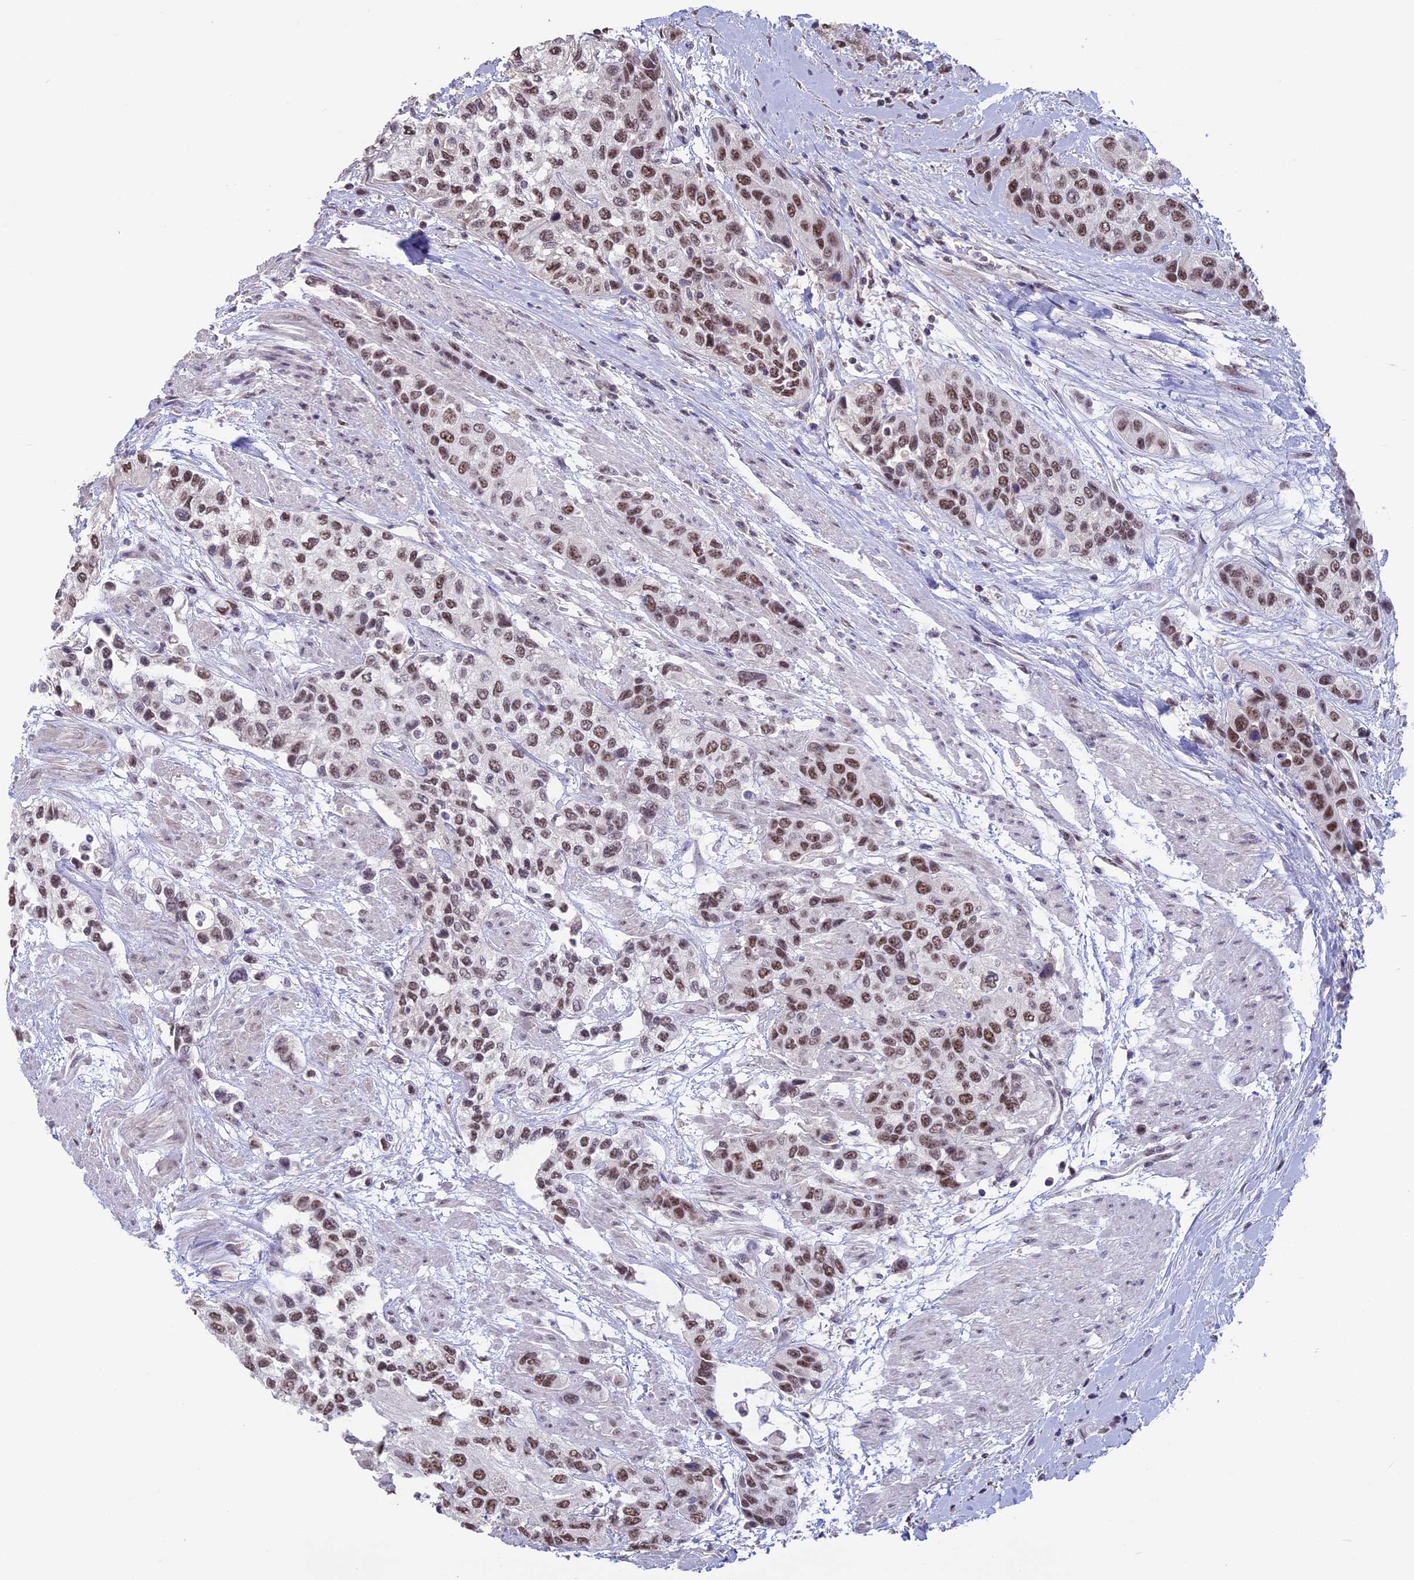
{"staining": {"intensity": "moderate", "quantity": ">75%", "location": "nuclear"}, "tissue": "urothelial cancer", "cell_type": "Tumor cells", "image_type": "cancer", "snomed": [{"axis": "morphology", "description": "Normal tissue, NOS"}, {"axis": "morphology", "description": "Urothelial carcinoma, High grade"}, {"axis": "topography", "description": "Vascular tissue"}, {"axis": "topography", "description": "Urinary bladder"}], "caption": "Immunohistochemical staining of human urothelial cancer reveals medium levels of moderate nuclear protein positivity in about >75% of tumor cells.", "gene": "SETD2", "patient": {"sex": "female", "age": 56}}